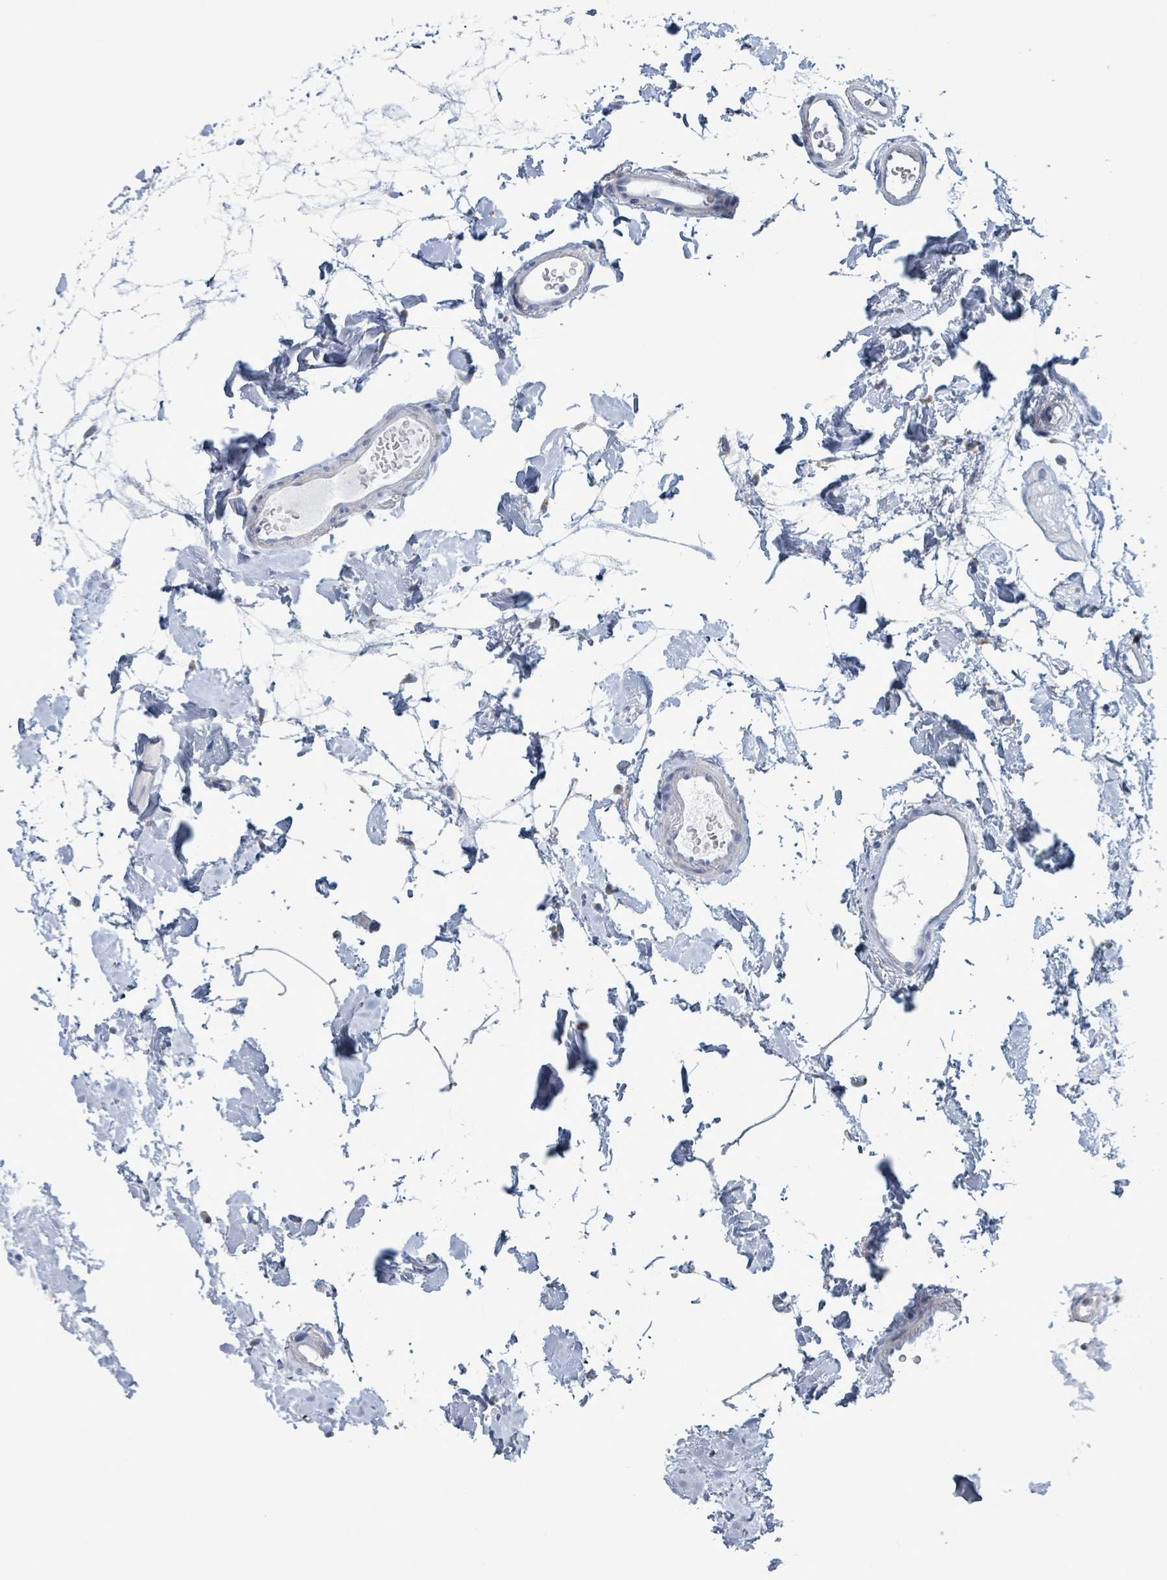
{"staining": {"intensity": "negative", "quantity": "none", "location": "none"}, "tissue": "colon", "cell_type": "Endothelial cells", "image_type": "normal", "snomed": [{"axis": "morphology", "description": "Normal tissue, NOS"}, {"axis": "topography", "description": "Colon"}], "caption": "This micrograph is of benign colon stained with immunohistochemistry to label a protein in brown with the nuclei are counter-stained blue. There is no staining in endothelial cells.", "gene": "AKR1C4", "patient": {"sex": "female", "age": 84}}